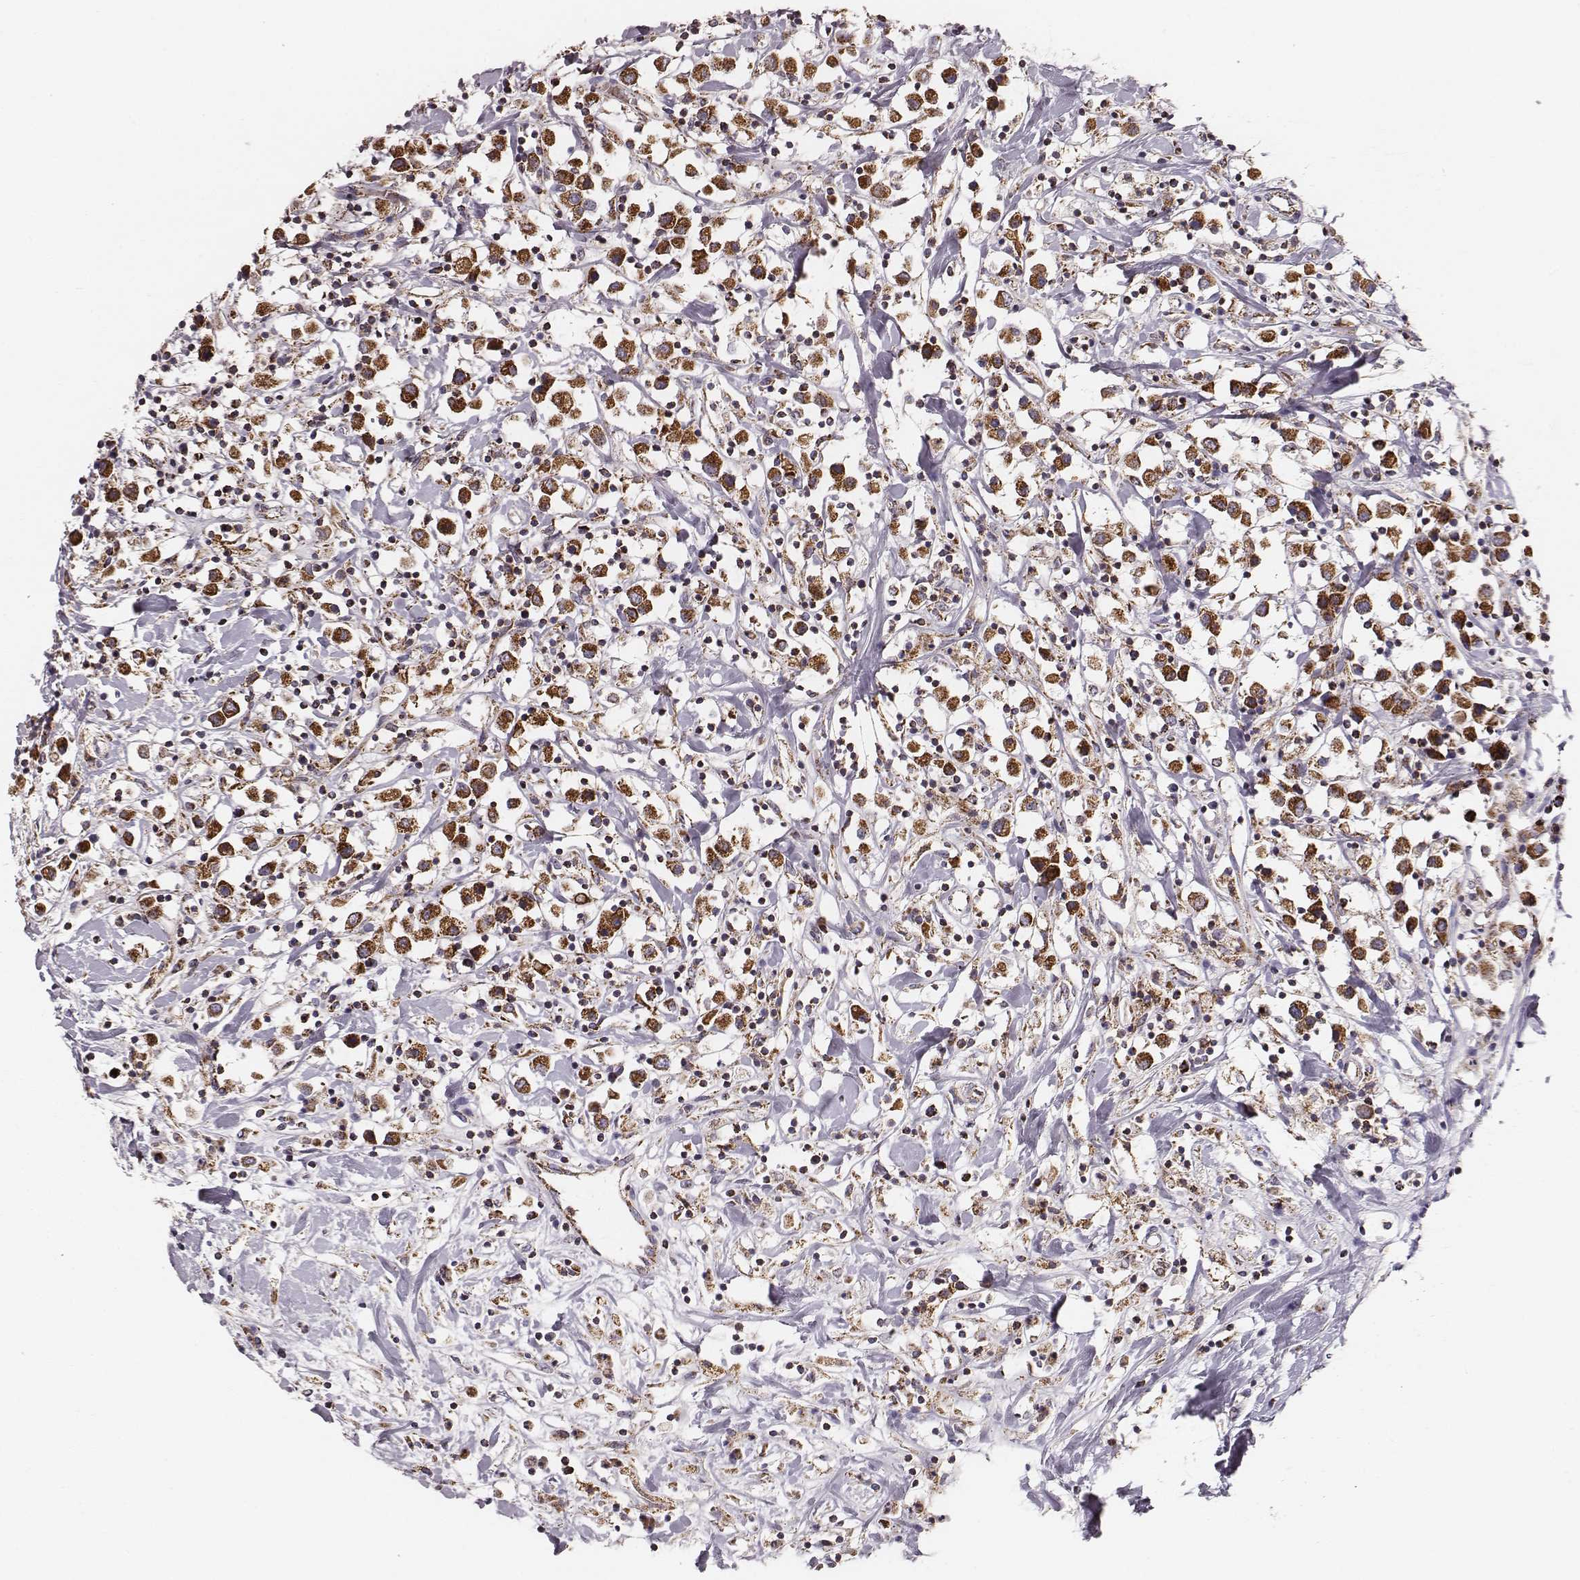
{"staining": {"intensity": "strong", "quantity": ">75%", "location": "cytoplasmic/membranous"}, "tissue": "breast cancer", "cell_type": "Tumor cells", "image_type": "cancer", "snomed": [{"axis": "morphology", "description": "Duct carcinoma"}, {"axis": "topography", "description": "Breast"}], "caption": "A high-resolution photomicrograph shows IHC staining of breast infiltrating ductal carcinoma, which reveals strong cytoplasmic/membranous expression in about >75% of tumor cells.", "gene": "TUFM", "patient": {"sex": "female", "age": 61}}